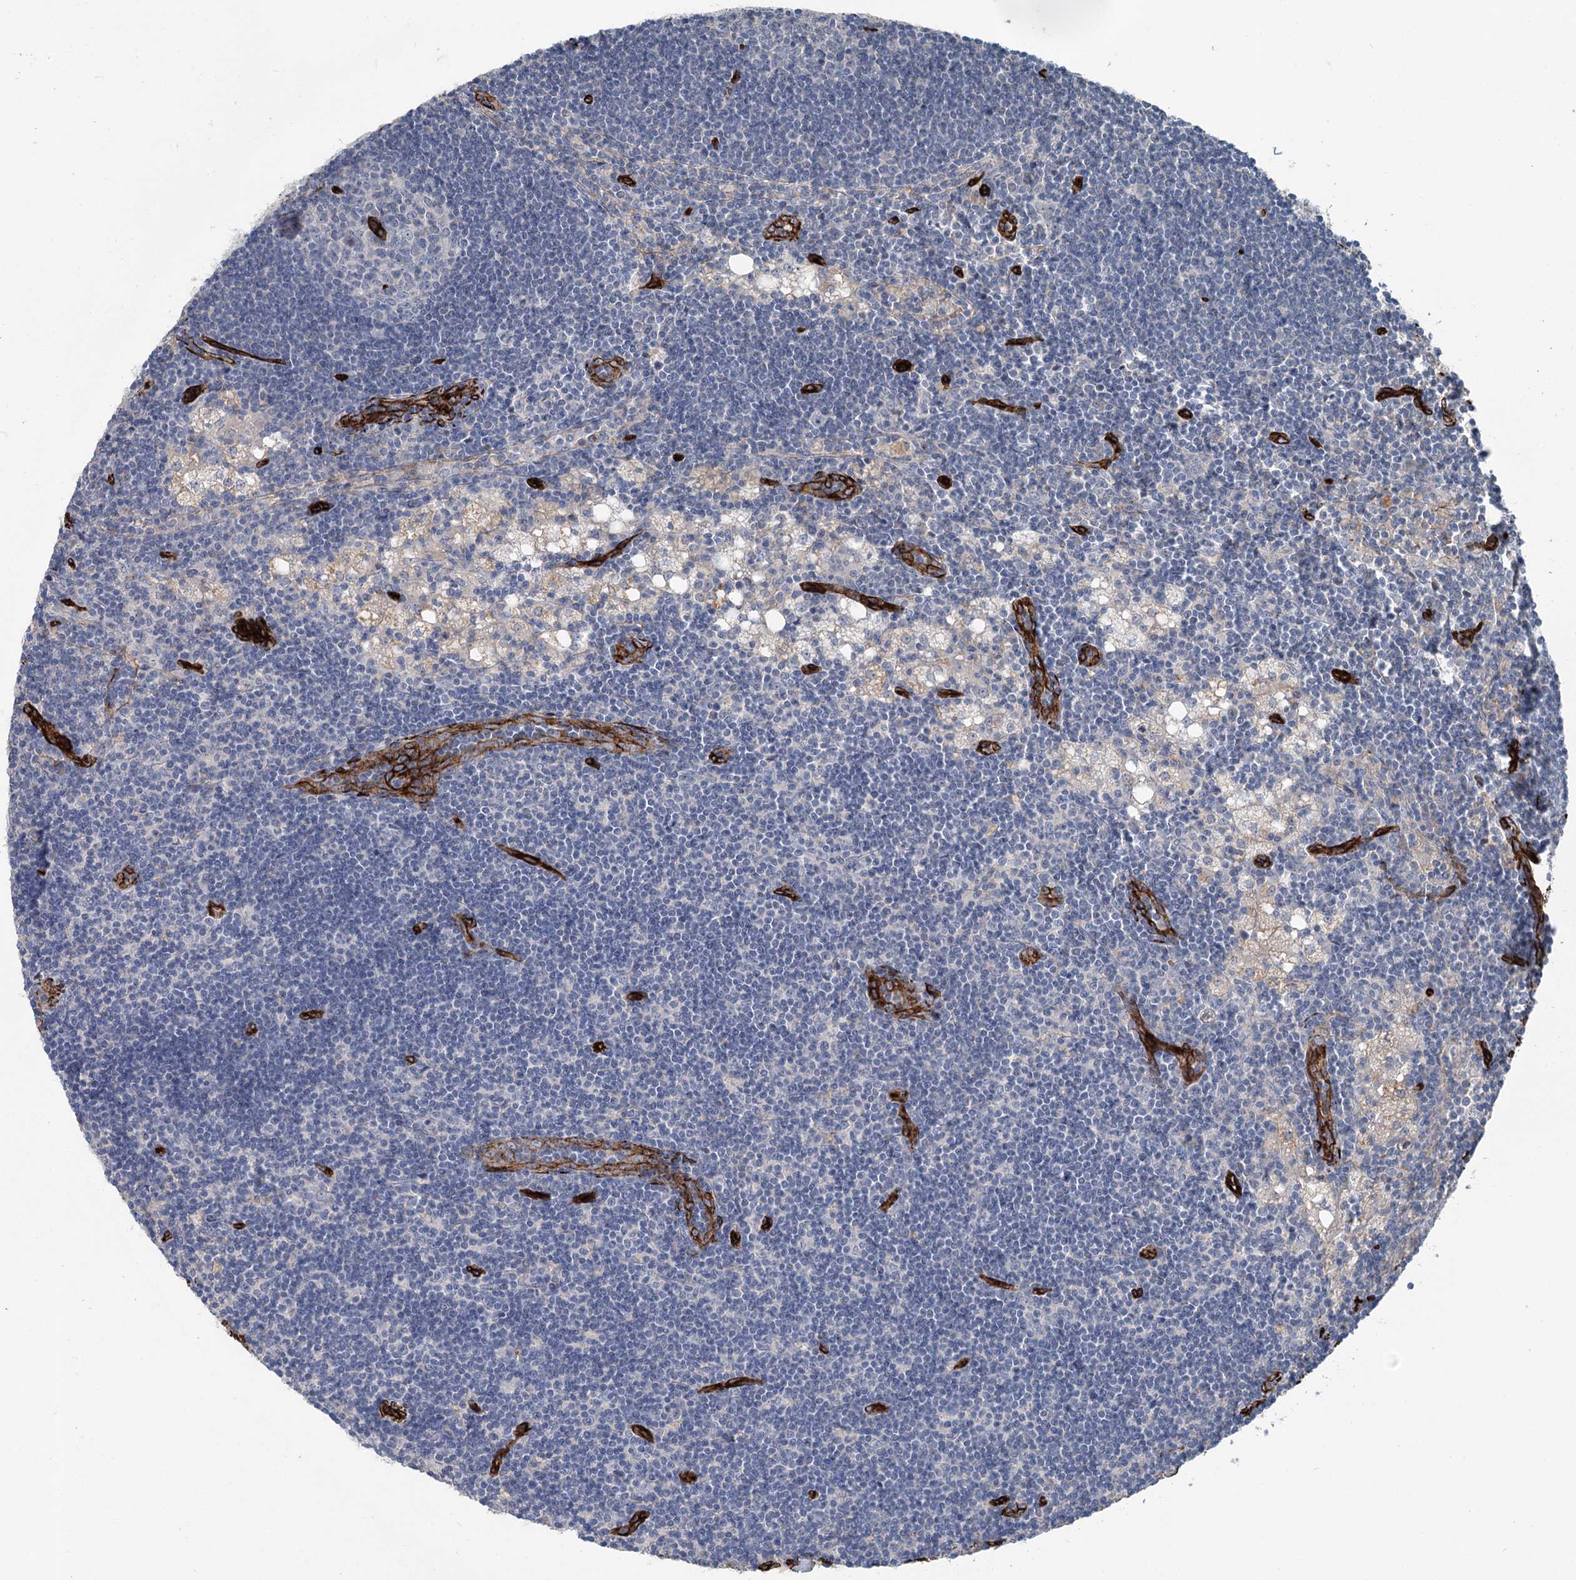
{"staining": {"intensity": "negative", "quantity": "none", "location": "none"}, "tissue": "lymph node", "cell_type": "Germinal center cells", "image_type": "normal", "snomed": [{"axis": "morphology", "description": "Normal tissue, NOS"}, {"axis": "topography", "description": "Lymph node"}], "caption": "Image shows no significant protein expression in germinal center cells of unremarkable lymph node. (Brightfield microscopy of DAB (3,3'-diaminobenzidine) IHC at high magnification).", "gene": "IQSEC1", "patient": {"sex": "male", "age": 24}}